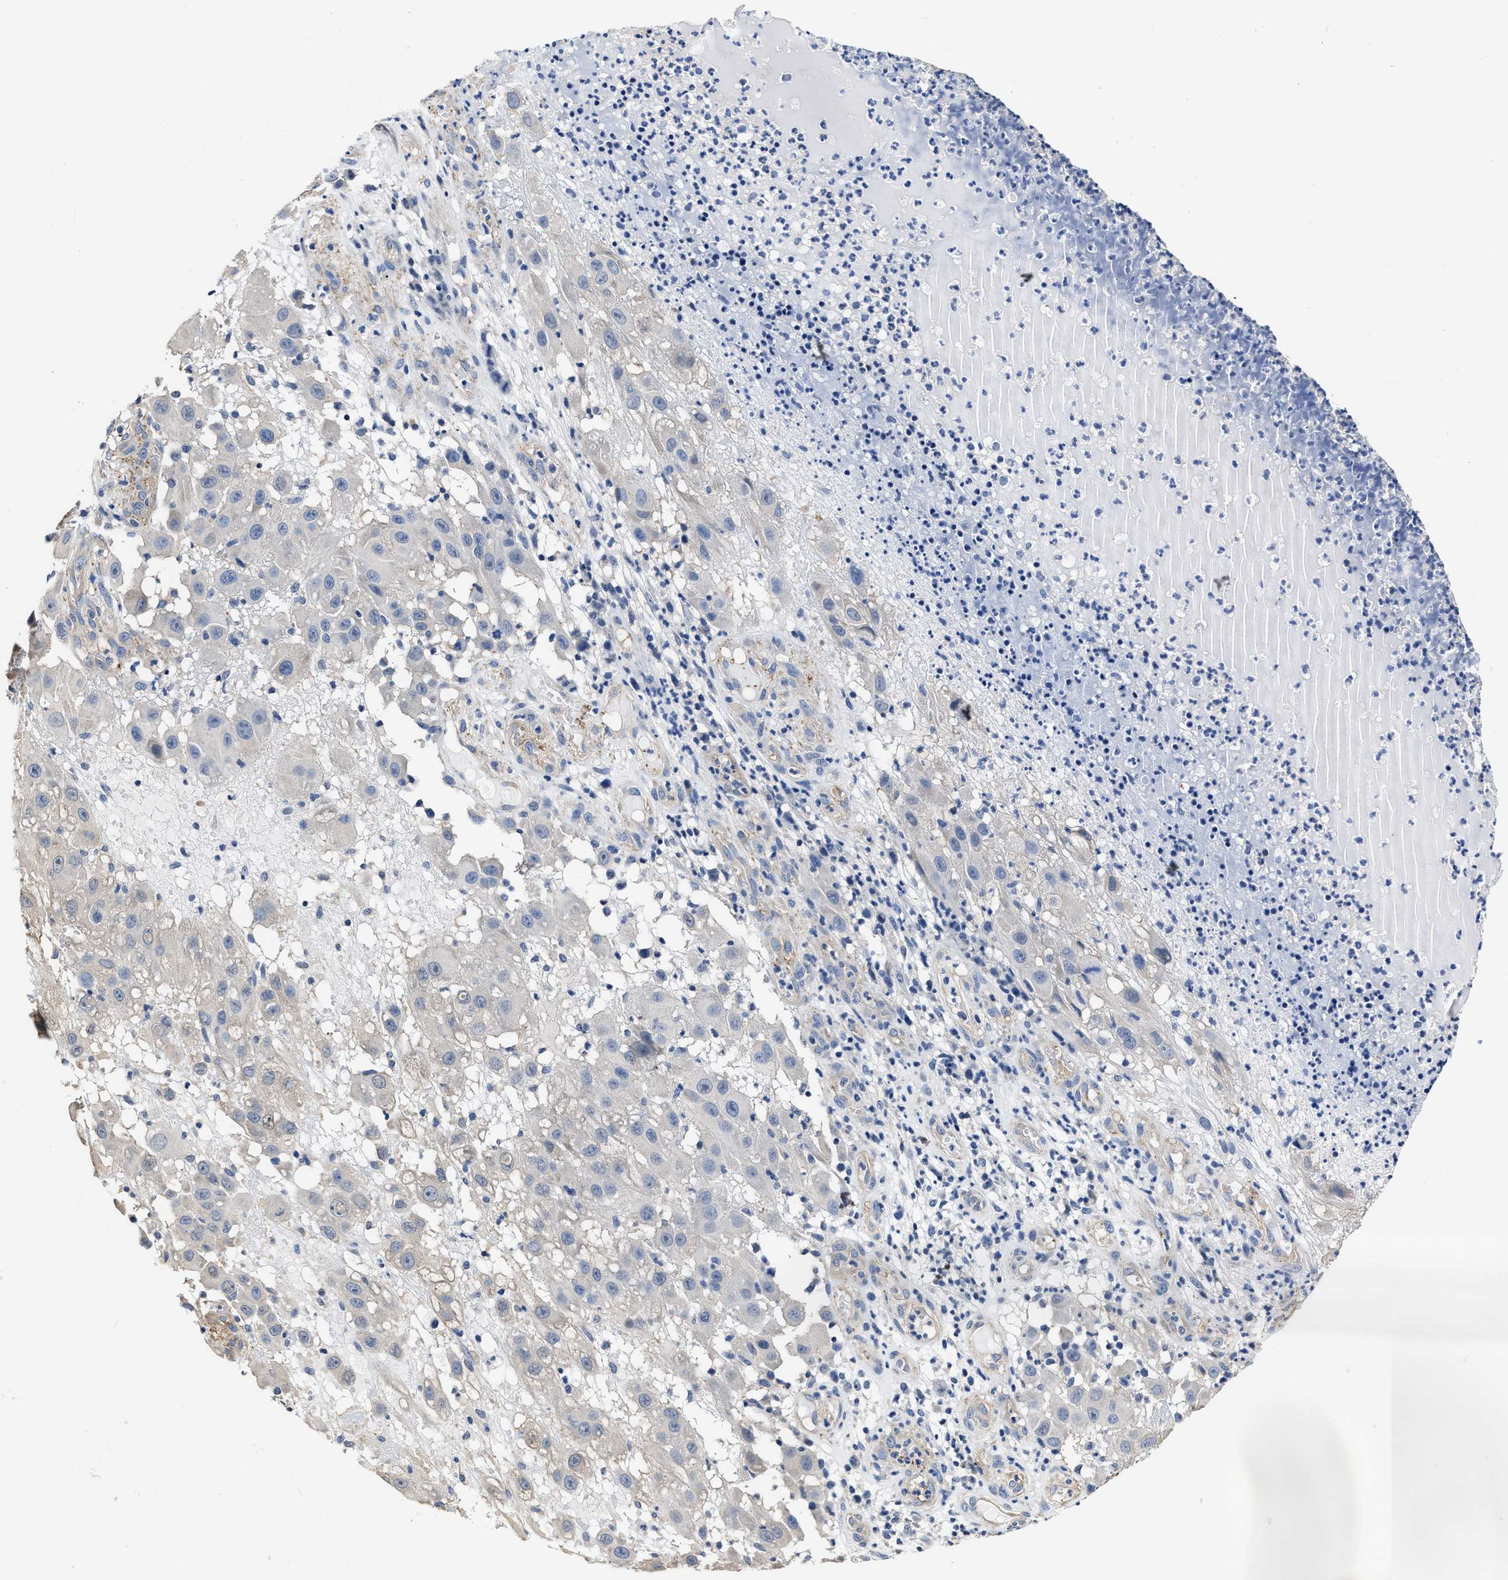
{"staining": {"intensity": "negative", "quantity": "none", "location": "none"}, "tissue": "melanoma", "cell_type": "Tumor cells", "image_type": "cancer", "snomed": [{"axis": "morphology", "description": "Malignant melanoma, NOS"}, {"axis": "topography", "description": "Skin"}], "caption": "Tumor cells show no significant protein staining in malignant melanoma.", "gene": "C22orf42", "patient": {"sex": "female", "age": 81}}